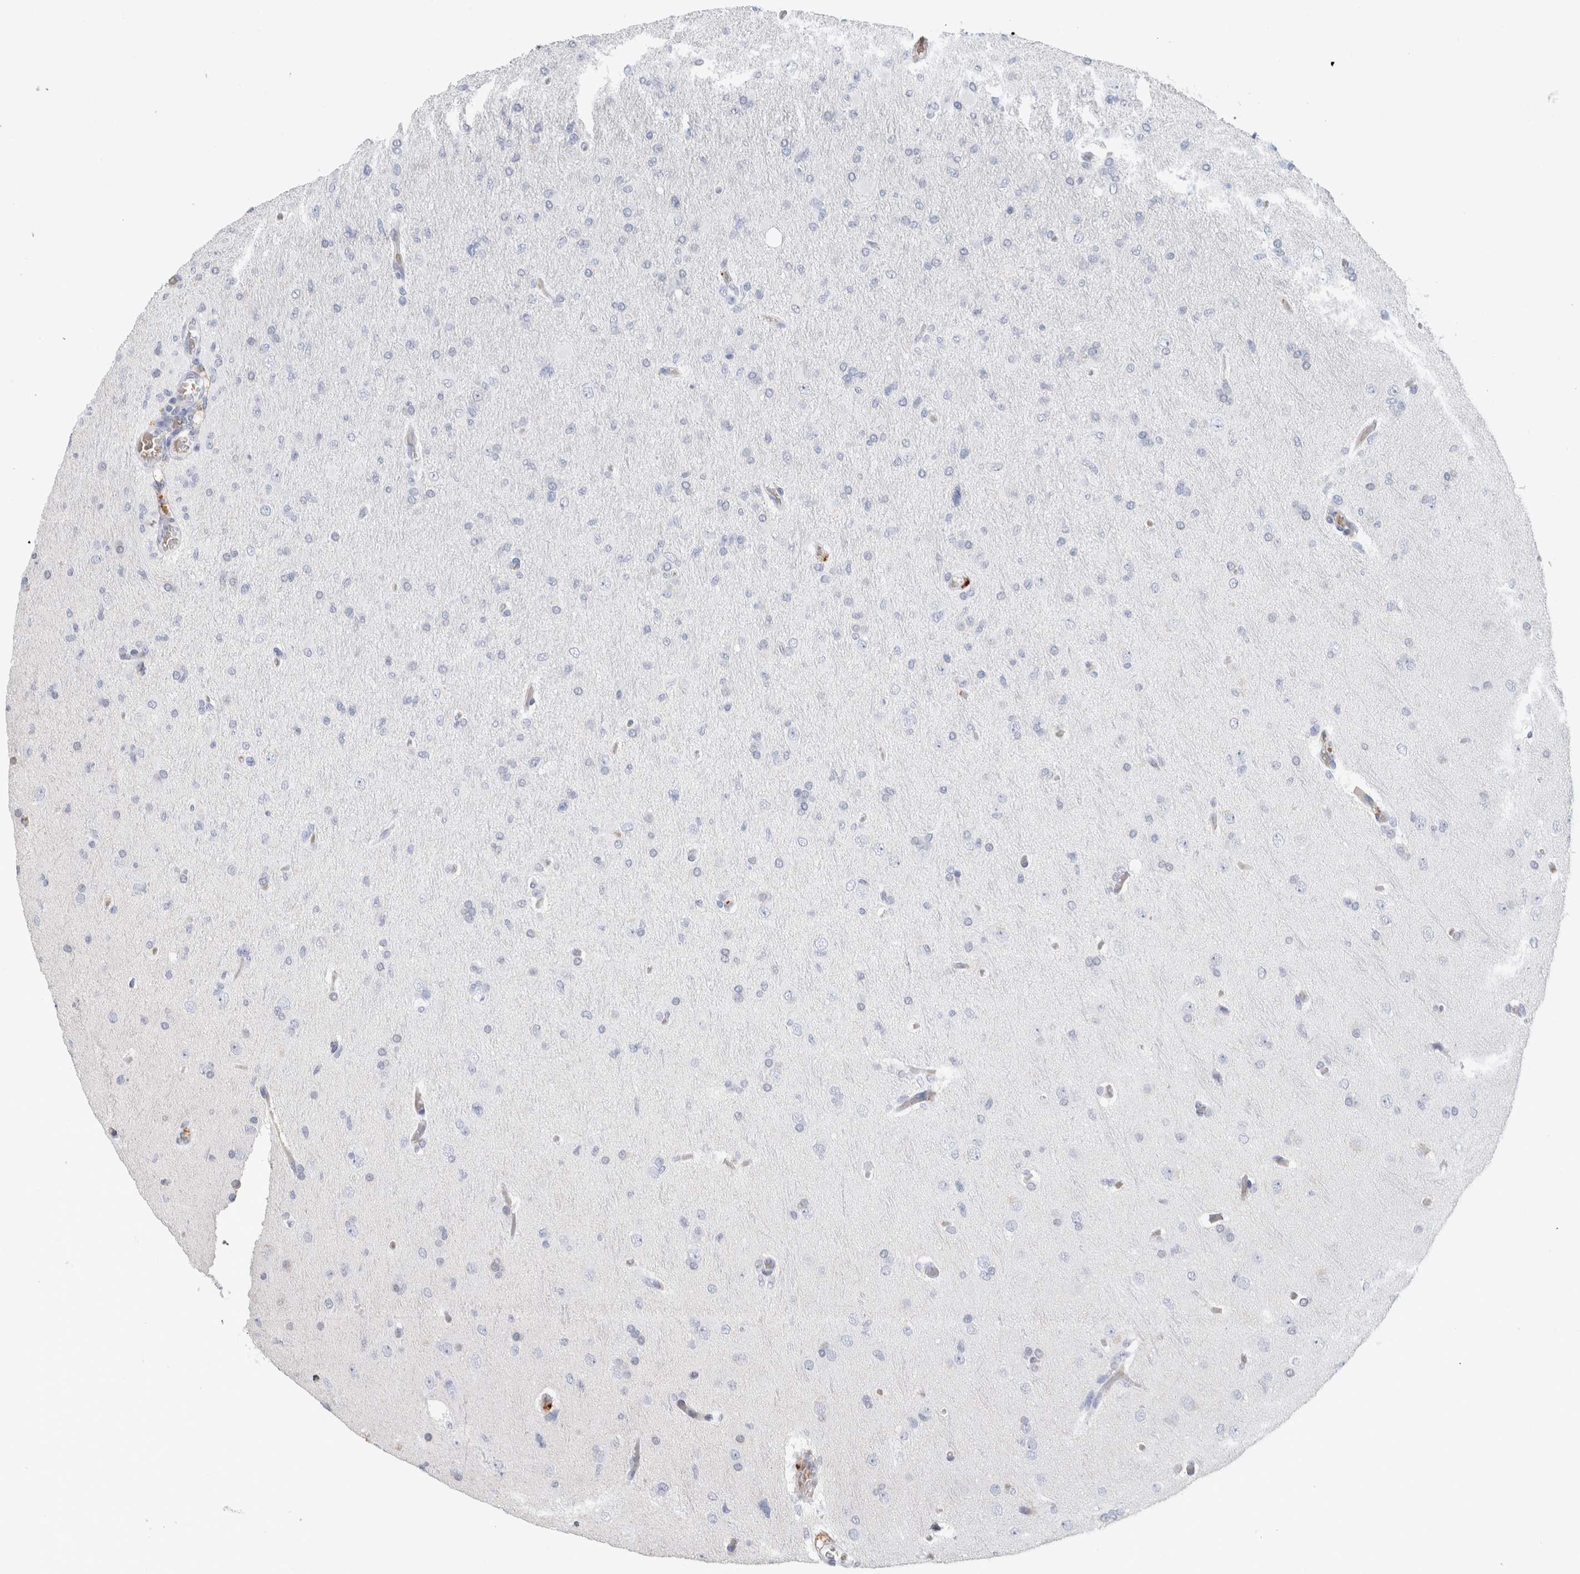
{"staining": {"intensity": "negative", "quantity": "none", "location": "none"}, "tissue": "glioma", "cell_type": "Tumor cells", "image_type": "cancer", "snomed": [{"axis": "morphology", "description": "Glioma, malignant, High grade"}, {"axis": "topography", "description": "Cerebral cortex"}], "caption": "This histopathology image is of glioma stained with immunohistochemistry to label a protein in brown with the nuclei are counter-stained blue. There is no staining in tumor cells.", "gene": "CA1", "patient": {"sex": "female", "age": 36}}